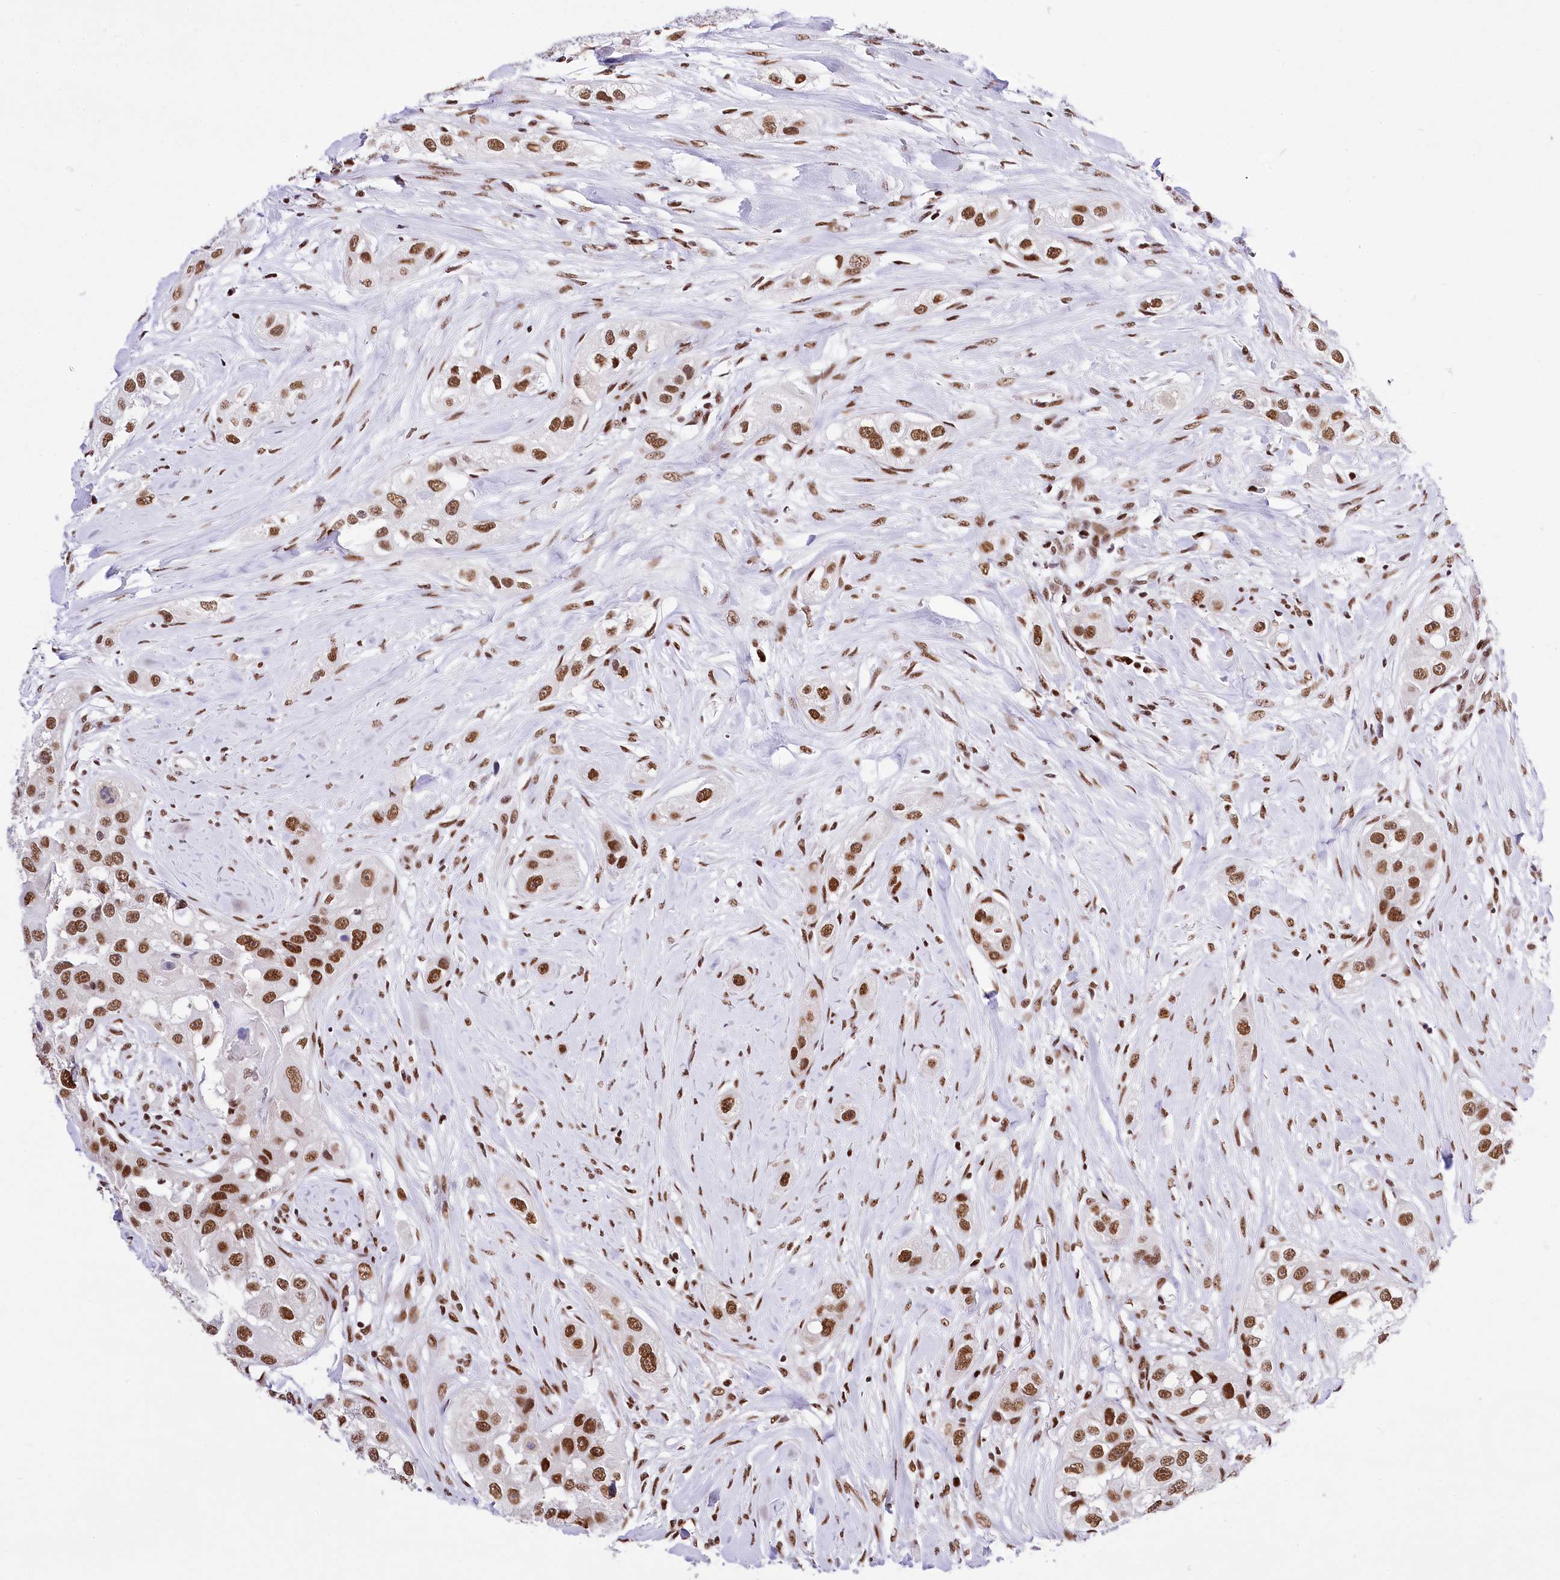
{"staining": {"intensity": "strong", "quantity": ">75%", "location": "nuclear"}, "tissue": "head and neck cancer", "cell_type": "Tumor cells", "image_type": "cancer", "snomed": [{"axis": "morphology", "description": "Normal tissue, NOS"}, {"axis": "morphology", "description": "Squamous cell carcinoma, NOS"}, {"axis": "topography", "description": "Skeletal muscle"}, {"axis": "topography", "description": "Head-Neck"}], "caption": "DAB immunohistochemical staining of head and neck cancer displays strong nuclear protein expression in about >75% of tumor cells. (DAB (3,3'-diaminobenzidine) = brown stain, brightfield microscopy at high magnification).", "gene": "POU4F3", "patient": {"sex": "male", "age": 51}}